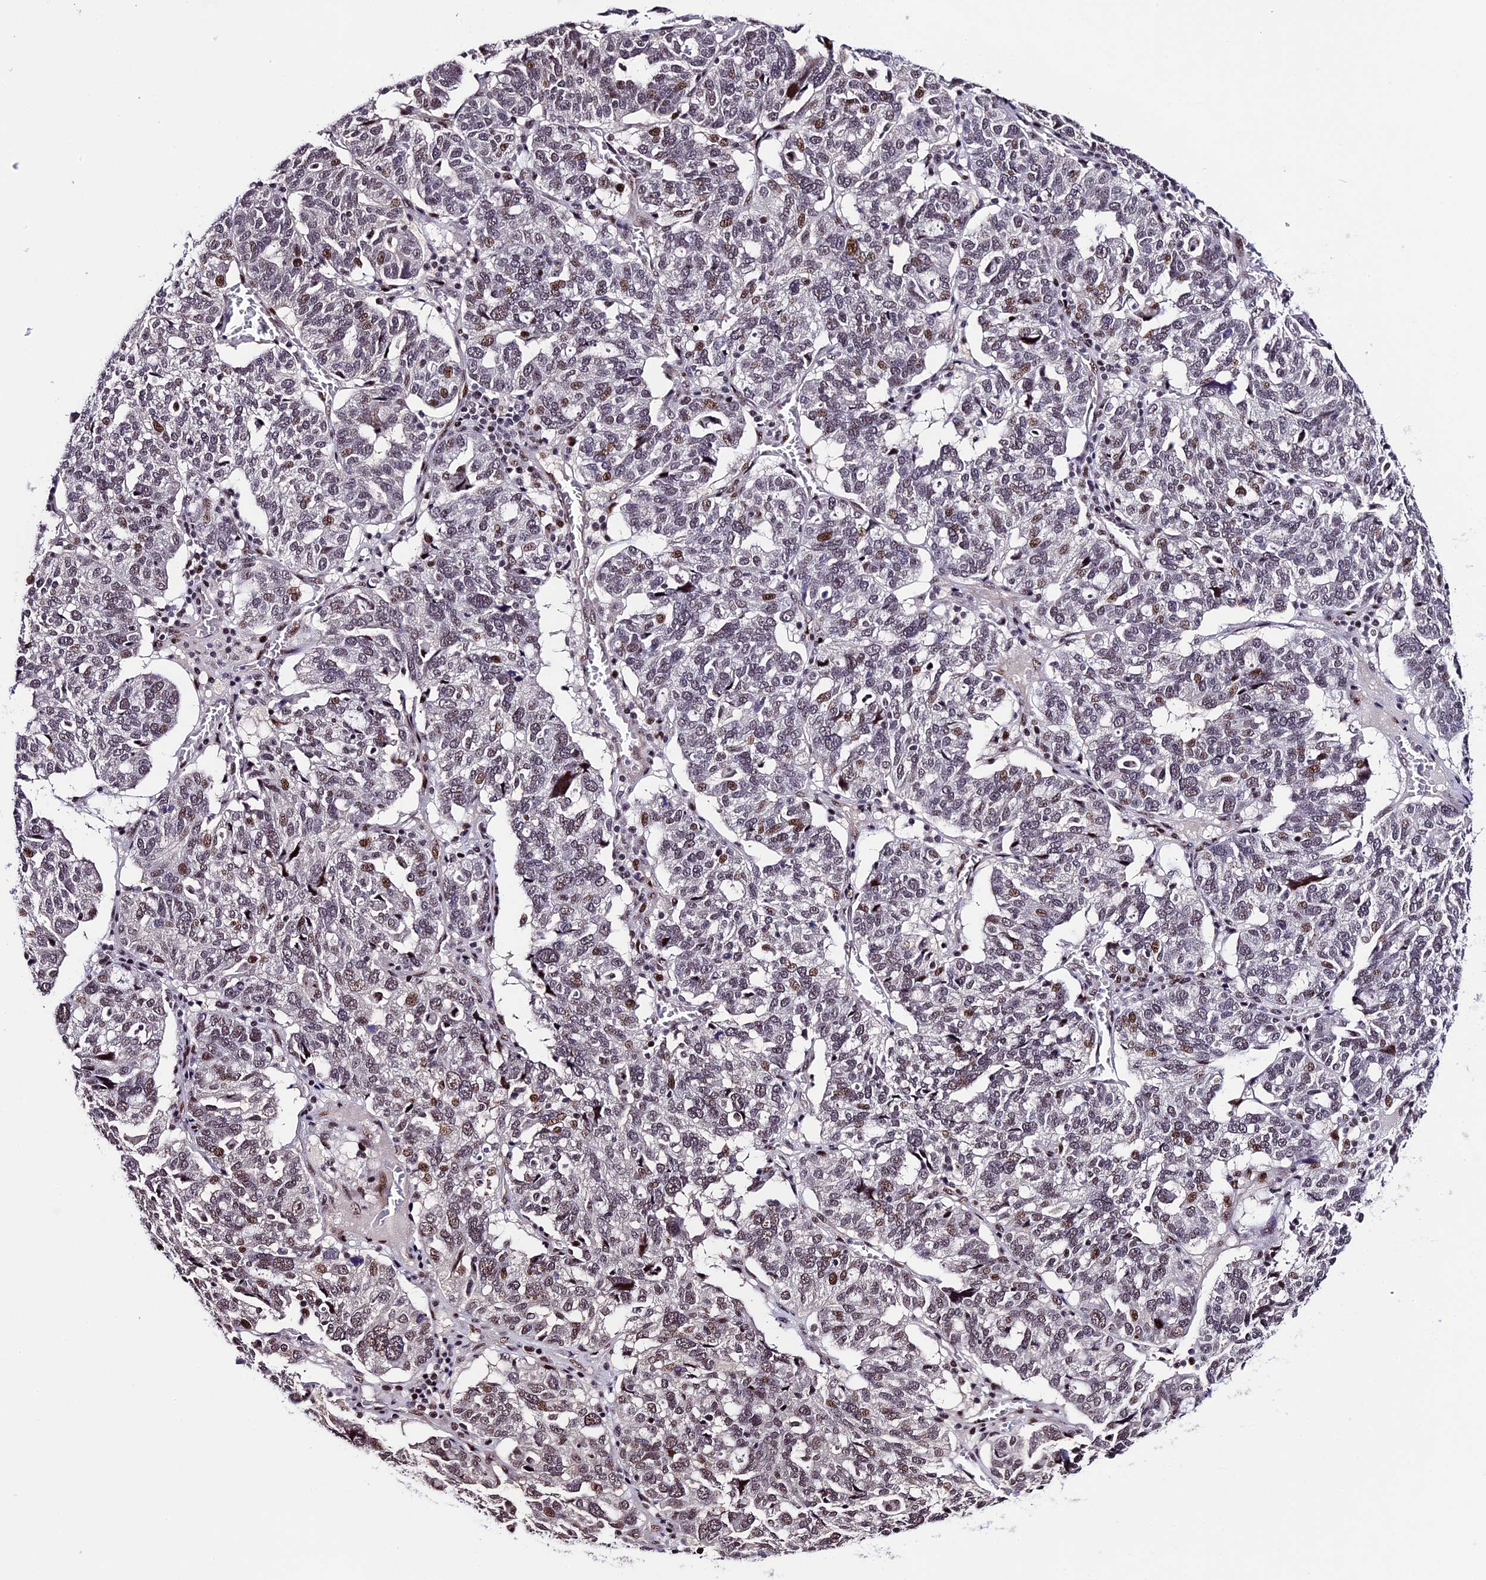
{"staining": {"intensity": "moderate", "quantity": "25%-75%", "location": "nuclear"}, "tissue": "ovarian cancer", "cell_type": "Tumor cells", "image_type": "cancer", "snomed": [{"axis": "morphology", "description": "Cystadenocarcinoma, serous, NOS"}, {"axis": "topography", "description": "Ovary"}], "caption": "Brown immunohistochemical staining in ovarian serous cystadenocarcinoma demonstrates moderate nuclear staining in about 25%-75% of tumor cells.", "gene": "TCP11L2", "patient": {"sex": "female", "age": 59}}